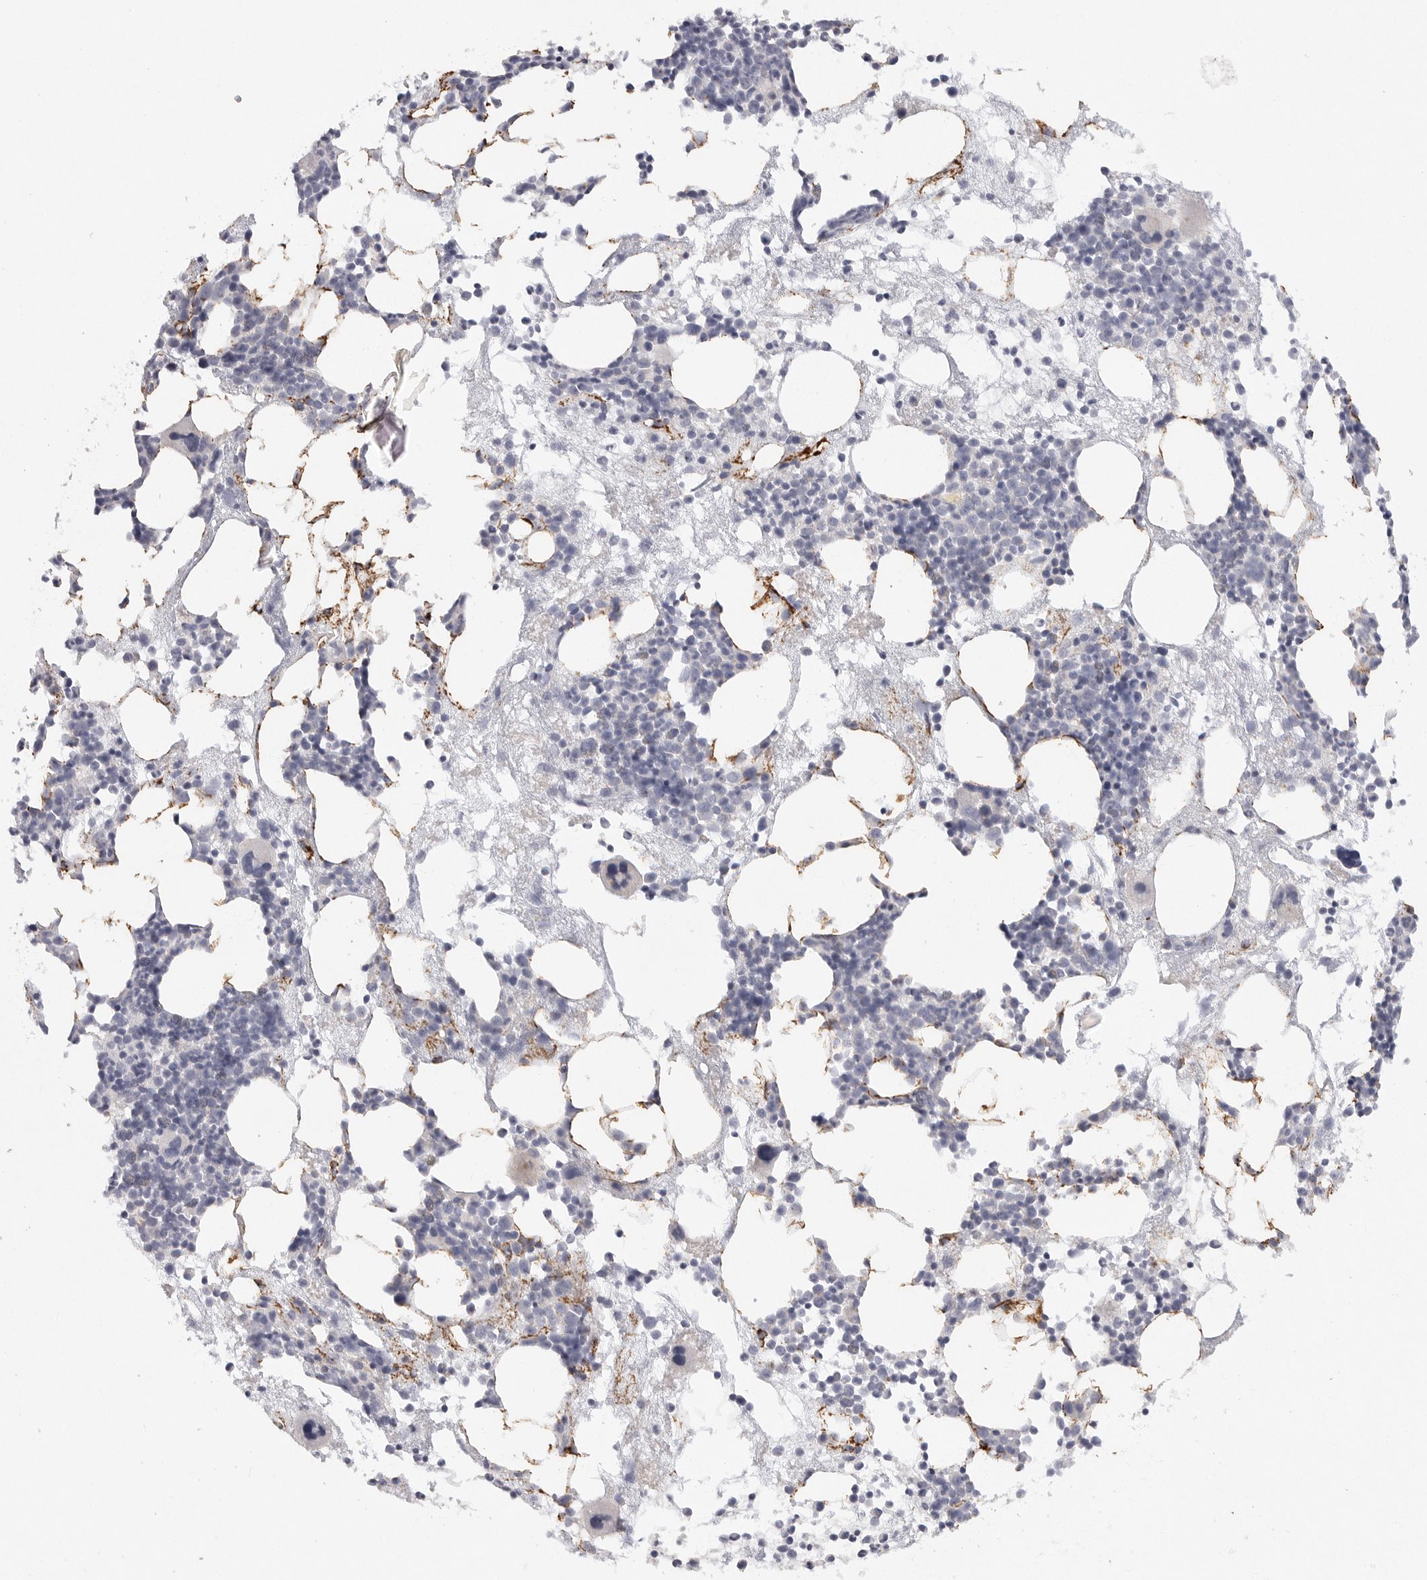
{"staining": {"intensity": "negative", "quantity": "none", "location": "none"}, "tissue": "bone marrow", "cell_type": "Hematopoietic cells", "image_type": "normal", "snomed": [{"axis": "morphology", "description": "Normal tissue, NOS"}, {"axis": "morphology", "description": "Inflammation, NOS"}, {"axis": "topography", "description": "Bone marrow"}], "caption": "Micrograph shows no significant protein staining in hematopoietic cells of unremarkable bone marrow. (Brightfield microscopy of DAB (3,3'-diaminobenzidine) immunohistochemistry at high magnification).", "gene": "ELP3", "patient": {"sex": "female", "age": 81}}